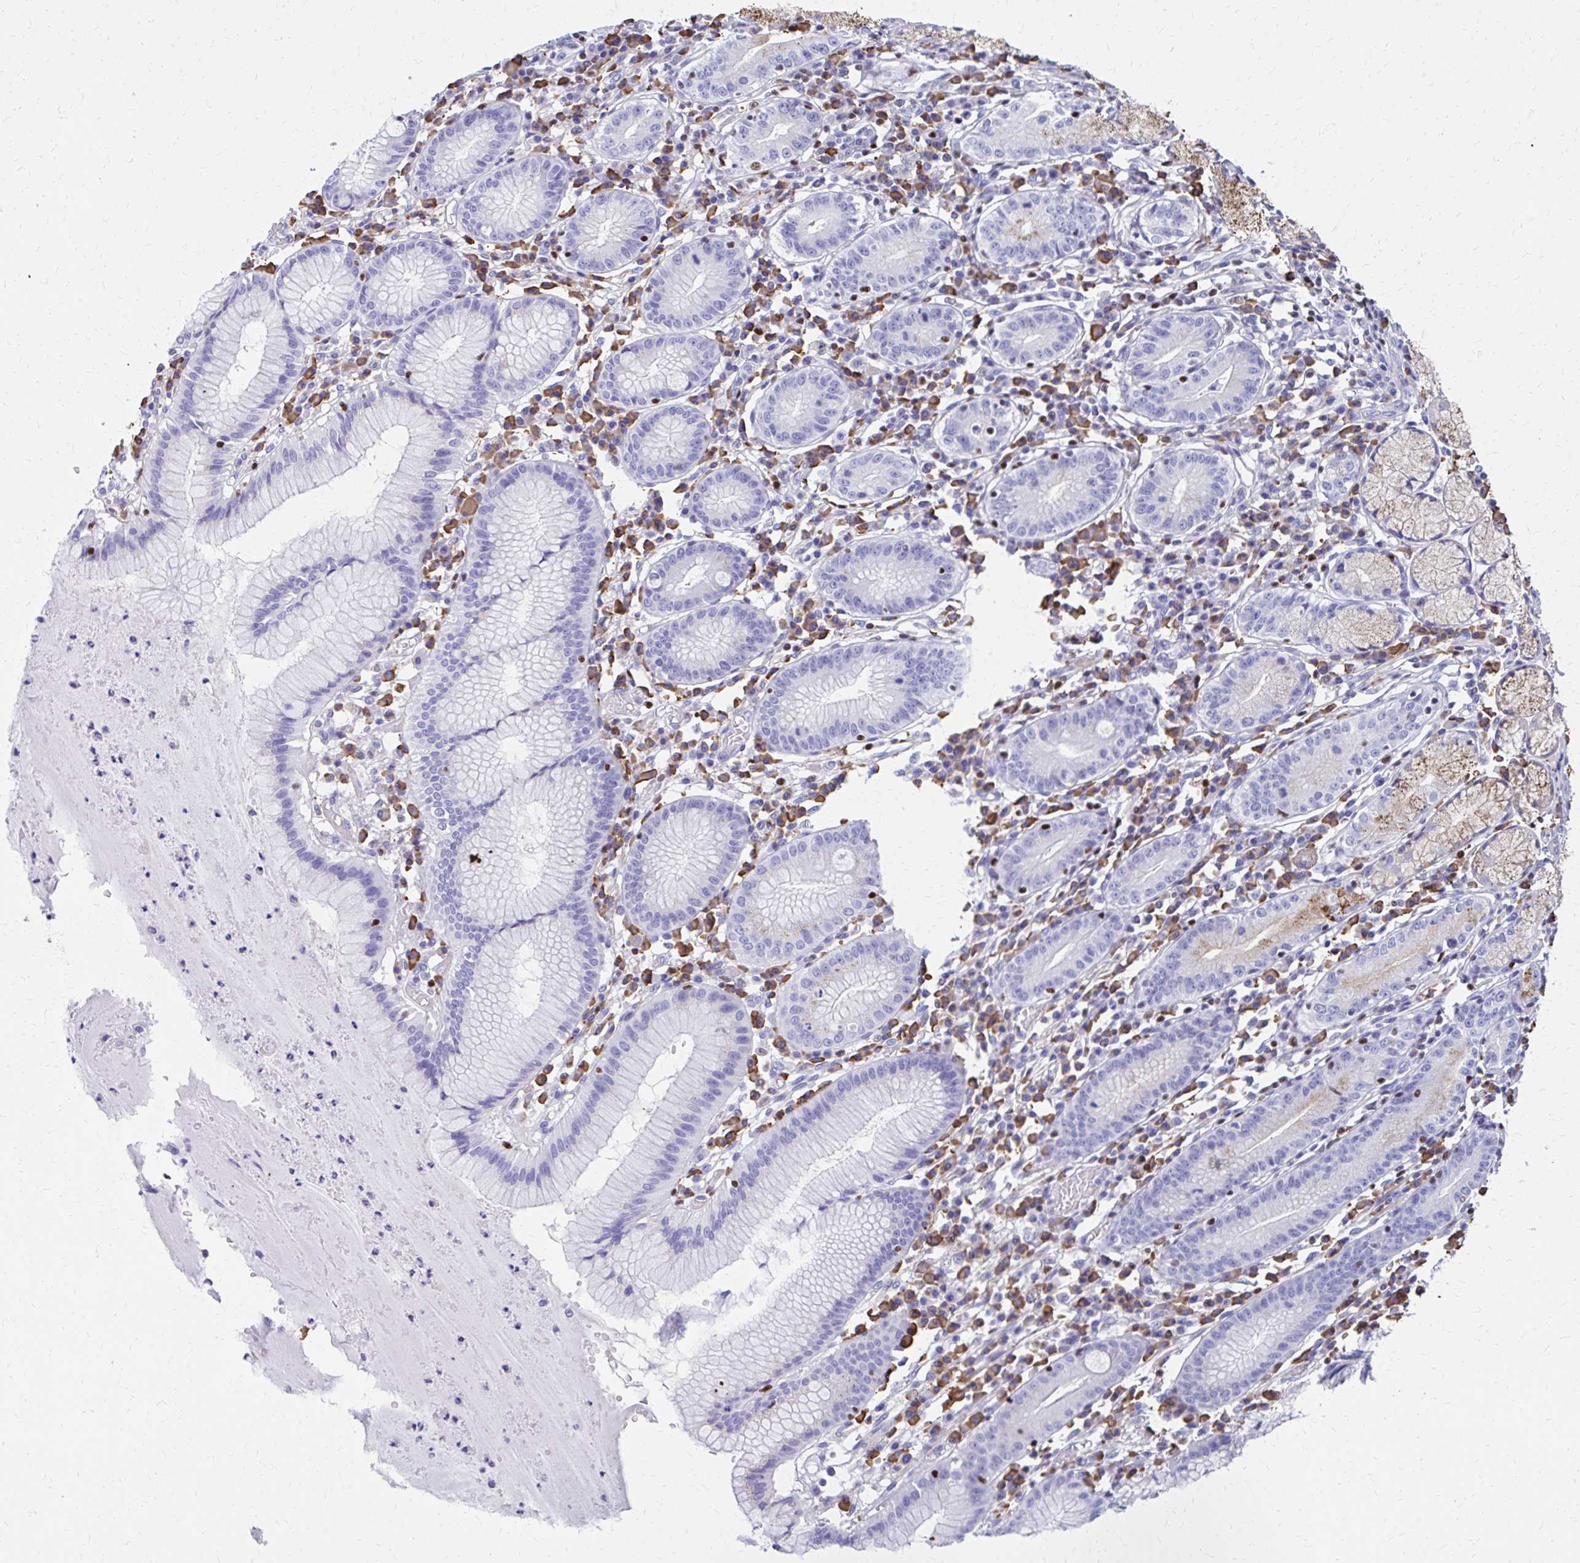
{"staining": {"intensity": "negative", "quantity": "none", "location": "none"}, "tissue": "stomach", "cell_type": "Glandular cells", "image_type": "normal", "snomed": [{"axis": "morphology", "description": "Normal tissue, NOS"}, {"axis": "topography", "description": "Stomach"}], "caption": "An immunohistochemistry histopathology image of unremarkable stomach is shown. There is no staining in glandular cells of stomach.", "gene": "RUNX3", "patient": {"sex": "male", "age": 55}}